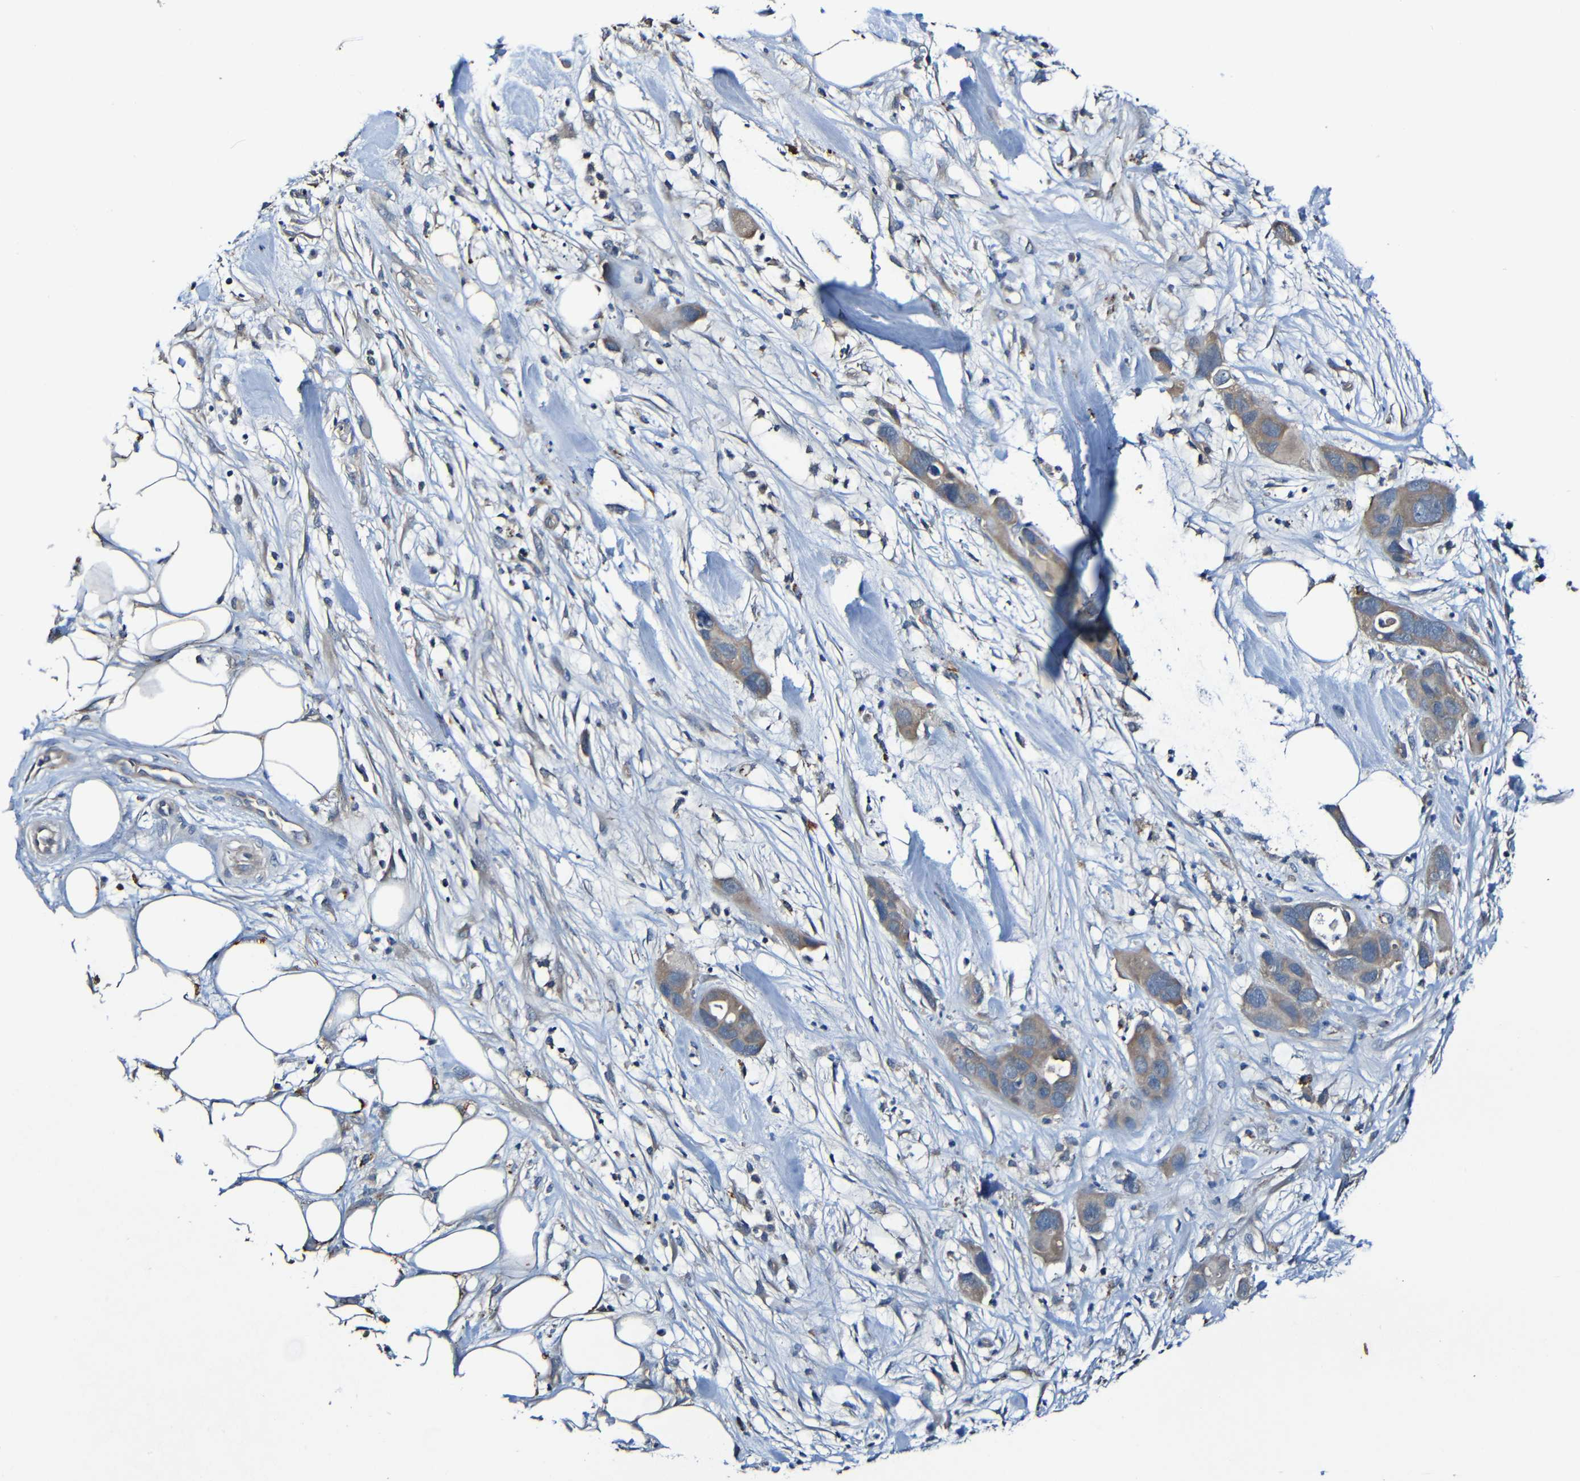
{"staining": {"intensity": "weak", "quantity": ">75%", "location": "cytoplasmic/membranous"}, "tissue": "pancreatic cancer", "cell_type": "Tumor cells", "image_type": "cancer", "snomed": [{"axis": "morphology", "description": "Adenocarcinoma, NOS"}, {"axis": "topography", "description": "Pancreas"}], "caption": "Protein expression analysis of human adenocarcinoma (pancreatic) reveals weak cytoplasmic/membranous positivity in approximately >75% of tumor cells. The protein of interest is shown in brown color, while the nuclei are stained blue.", "gene": "LRRC70", "patient": {"sex": "female", "age": 71}}